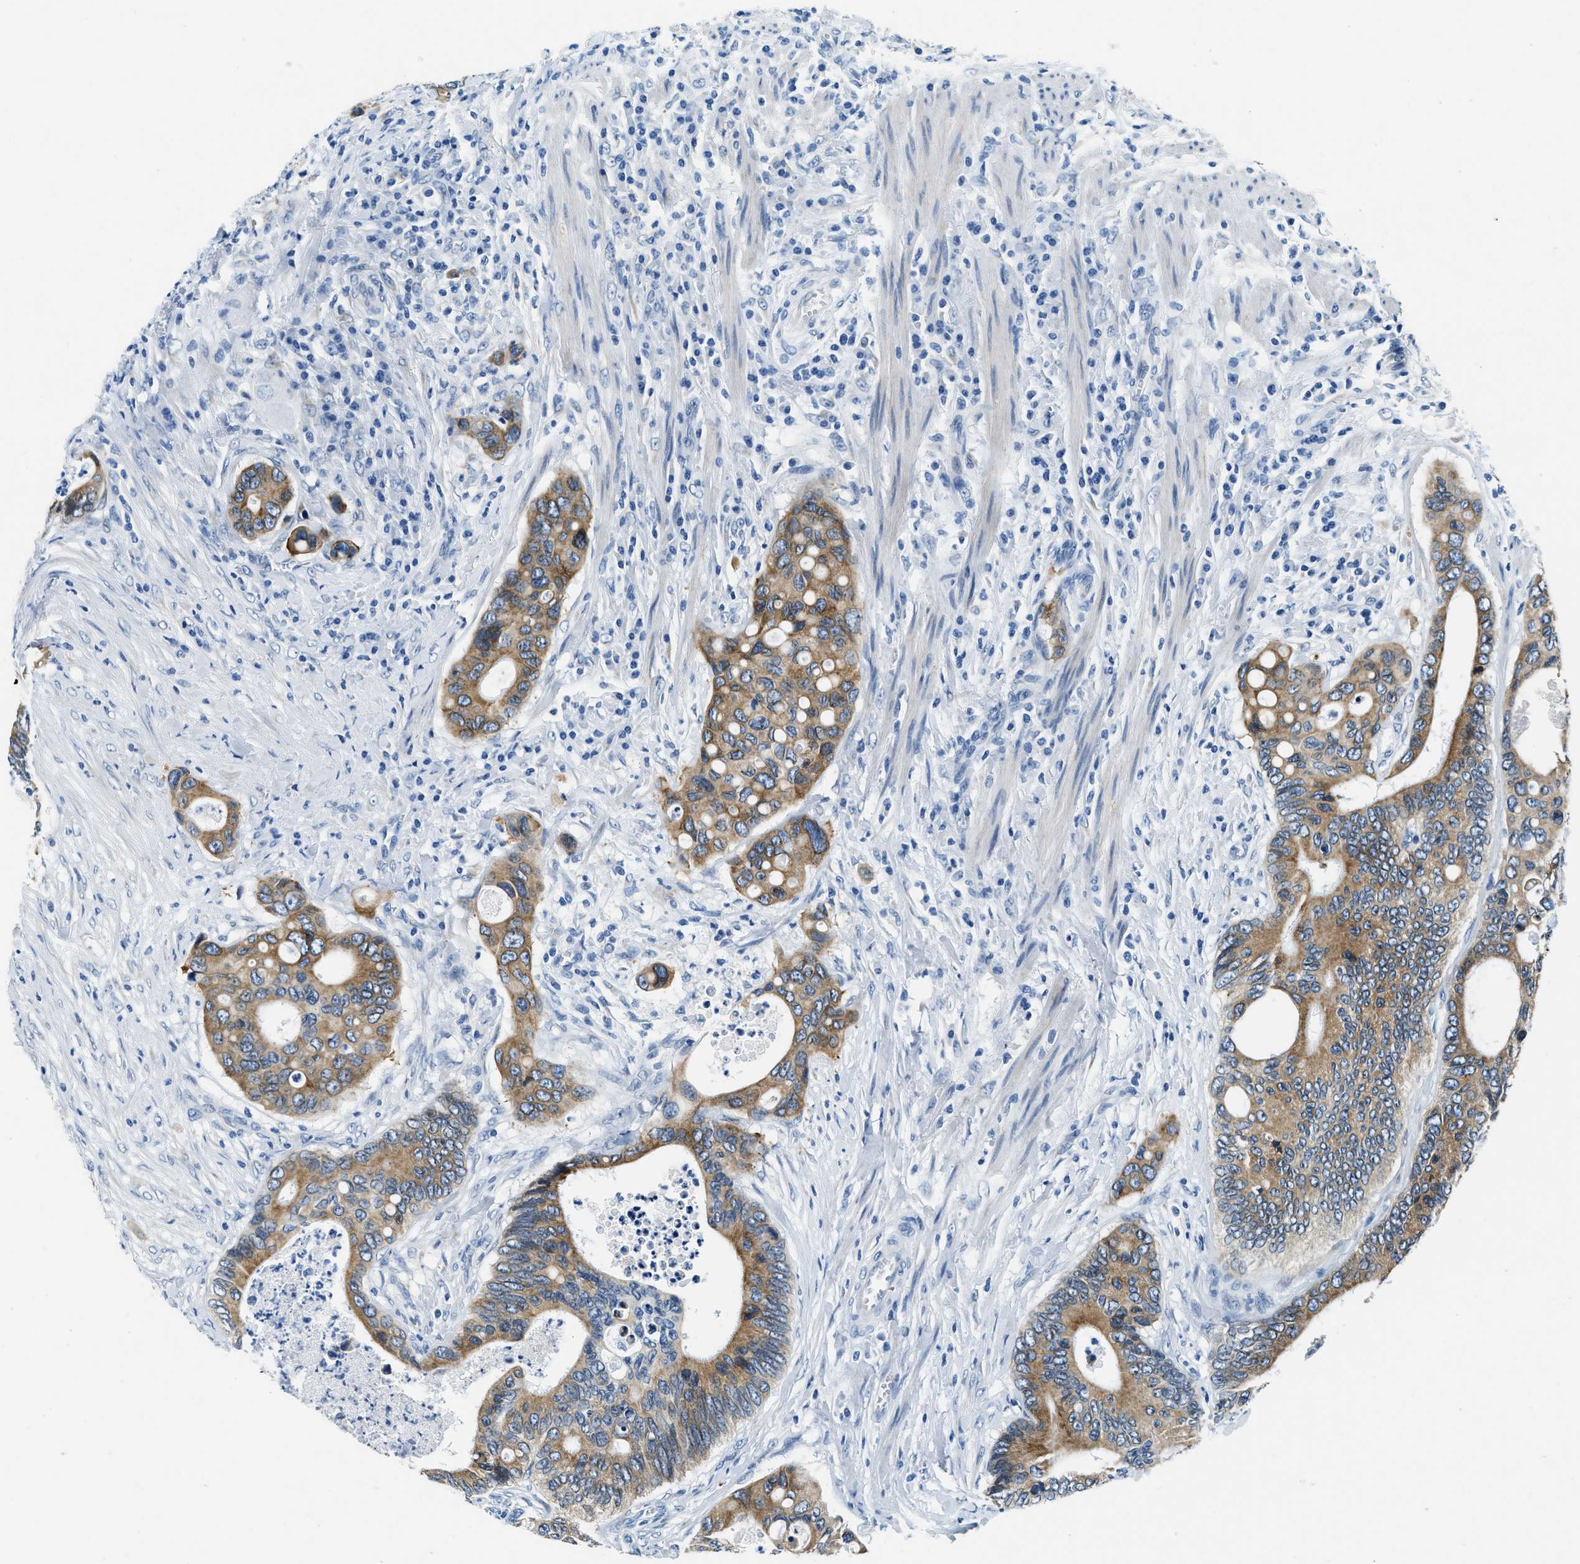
{"staining": {"intensity": "moderate", "quantity": ">75%", "location": "cytoplasmic/membranous"}, "tissue": "colorectal cancer", "cell_type": "Tumor cells", "image_type": "cancer", "snomed": [{"axis": "morphology", "description": "Inflammation, NOS"}, {"axis": "morphology", "description": "Adenocarcinoma, NOS"}, {"axis": "topography", "description": "Colon"}], "caption": "An immunohistochemistry (IHC) micrograph of neoplastic tissue is shown. Protein staining in brown labels moderate cytoplasmic/membranous positivity in colorectal cancer (adenocarcinoma) within tumor cells. (Stains: DAB (3,3'-diaminobenzidine) in brown, nuclei in blue, Microscopy: brightfield microscopy at high magnification).", "gene": "UBAC2", "patient": {"sex": "male", "age": 72}}